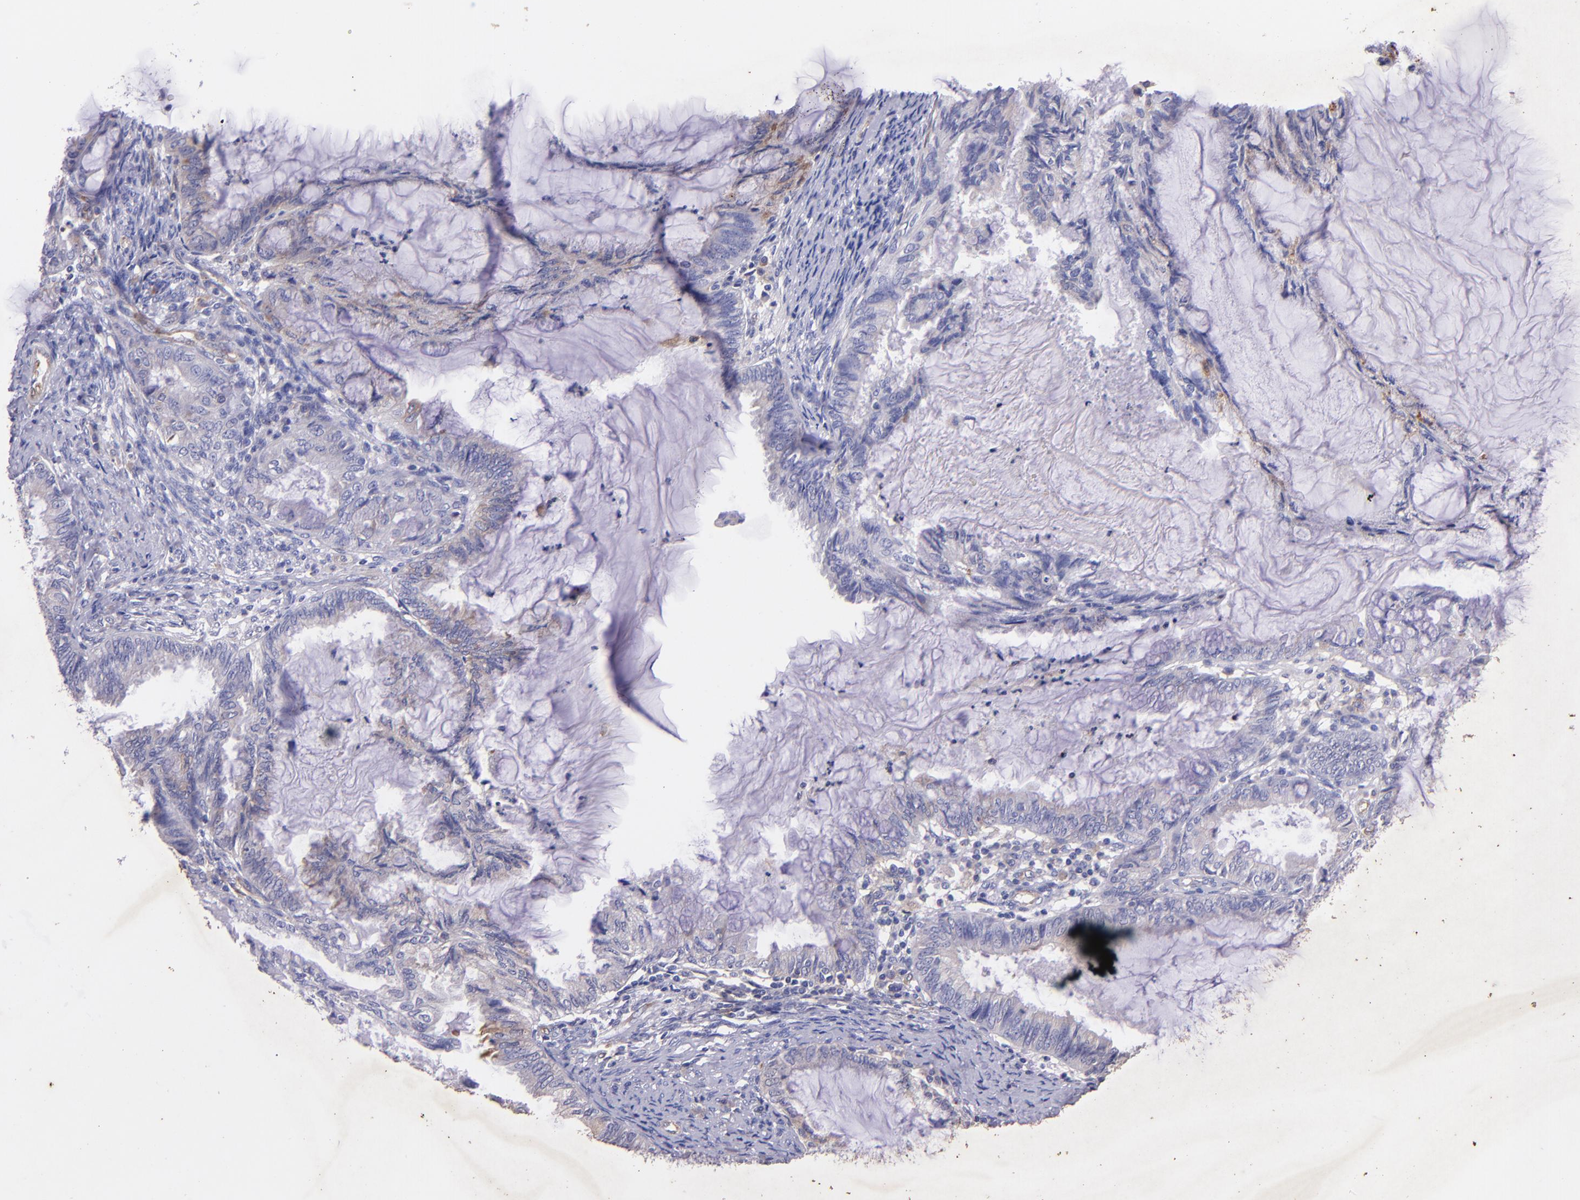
{"staining": {"intensity": "weak", "quantity": "<25%", "location": "cytoplasmic/membranous"}, "tissue": "endometrial cancer", "cell_type": "Tumor cells", "image_type": "cancer", "snomed": [{"axis": "morphology", "description": "Adenocarcinoma, NOS"}, {"axis": "topography", "description": "Endometrium"}], "caption": "This is a micrograph of immunohistochemistry (IHC) staining of endometrial adenocarcinoma, which shows no positivity in tumor cells.", "gene": "RET", "patient": {"sex": "female", "age": 86}}